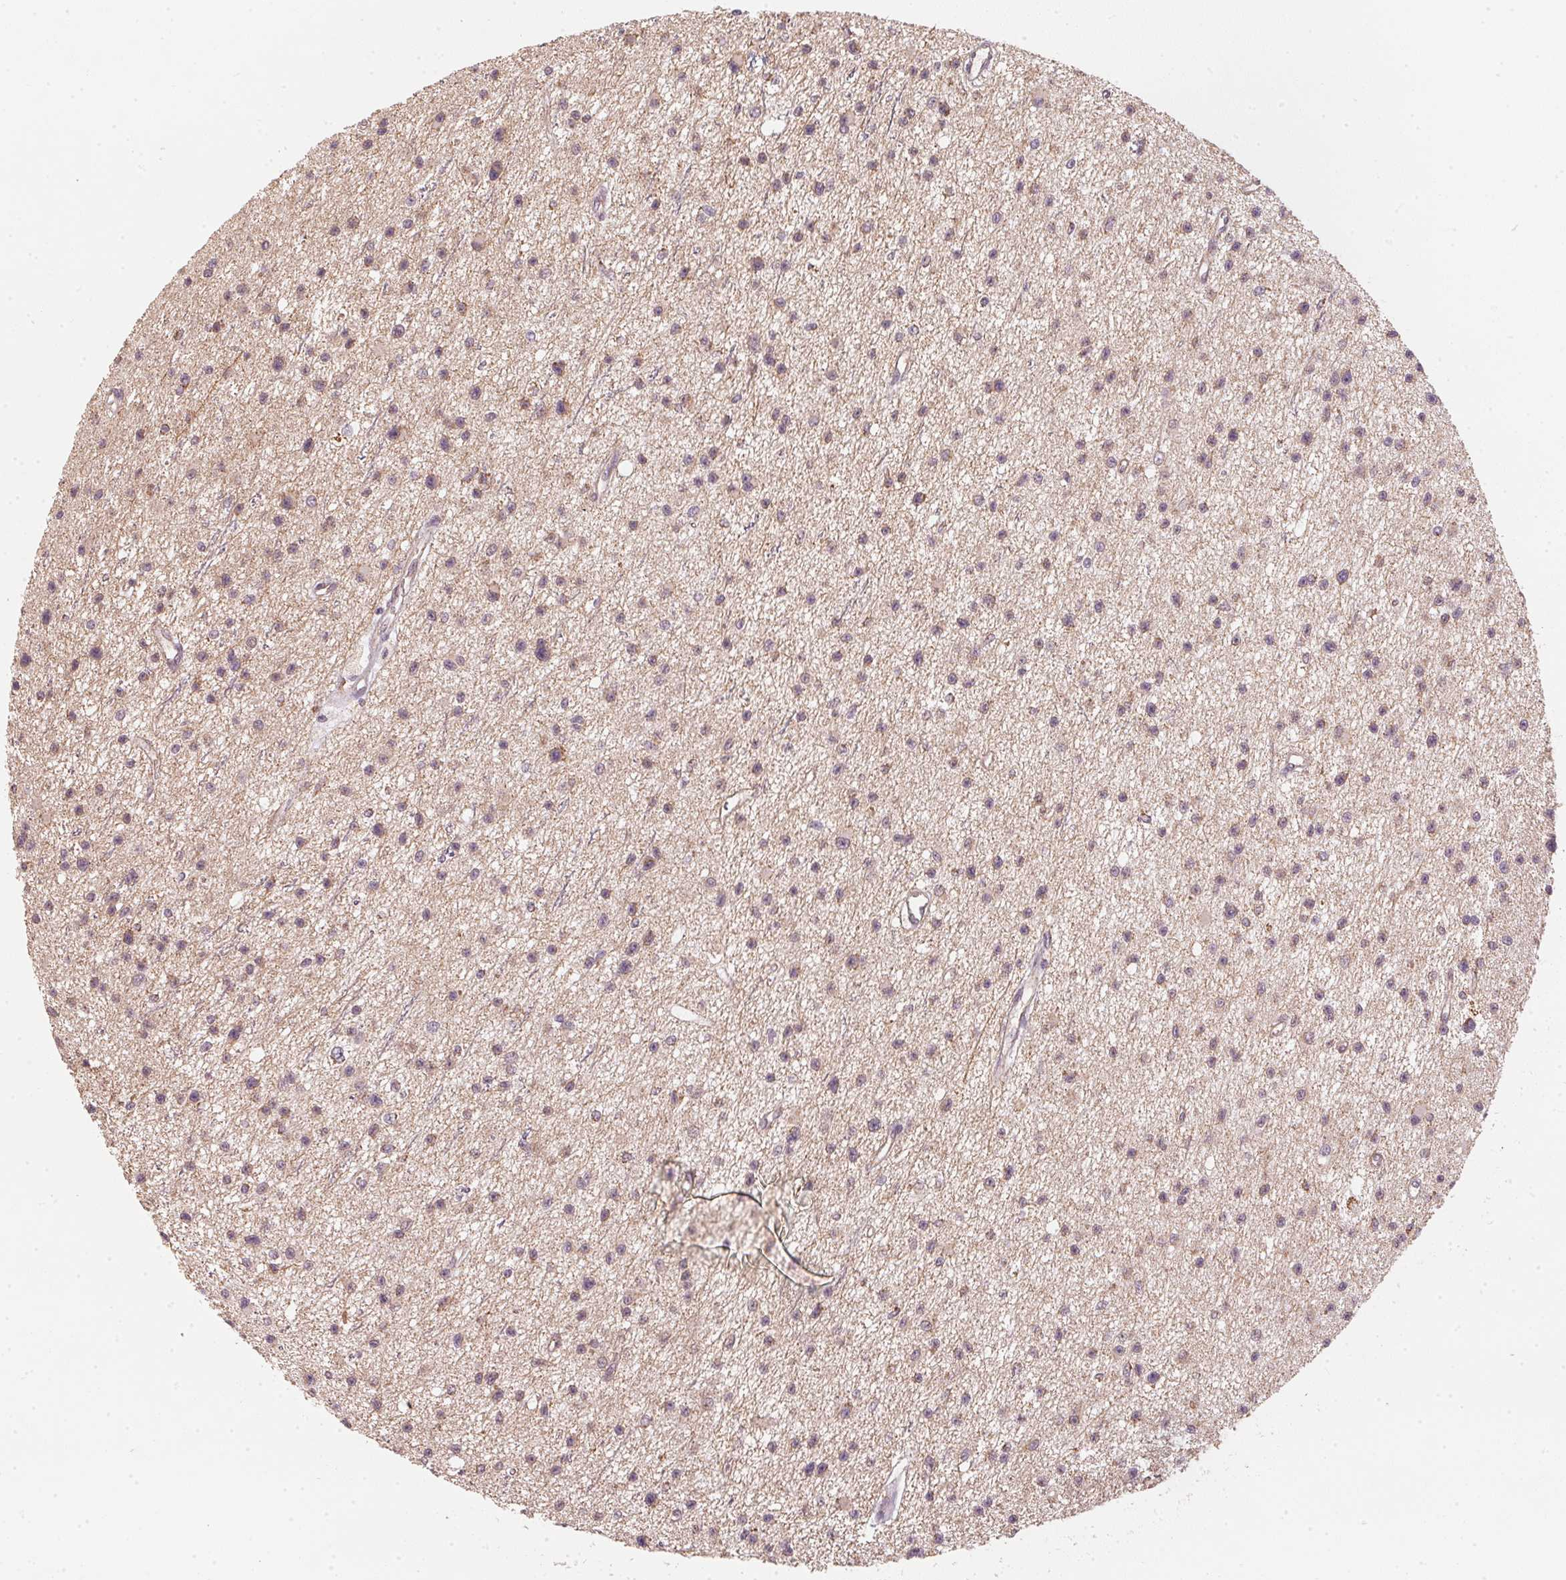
{"staining": {"intensity": "weak", "quantity": "25%-75%", "location": "cytoplasmic/membranous"}, "tissue": "glioma", "cell_type": "Tumor cells", "image_type": "cancer", "snomed": [{"axis": "morphology", "description": "Glioma, malignant, Low grade"}, {"axis": "topography", "description": "Brain"}], "caption": "Protein staining by immunohistochemistry (IHC) reveals weak cytoplasmic/membranous staining in about 25%-75% of tumor cells in malignant low-grade glioma.", "gene": "MATCAP1", "patient": {"sex": "male", "age": 43}}